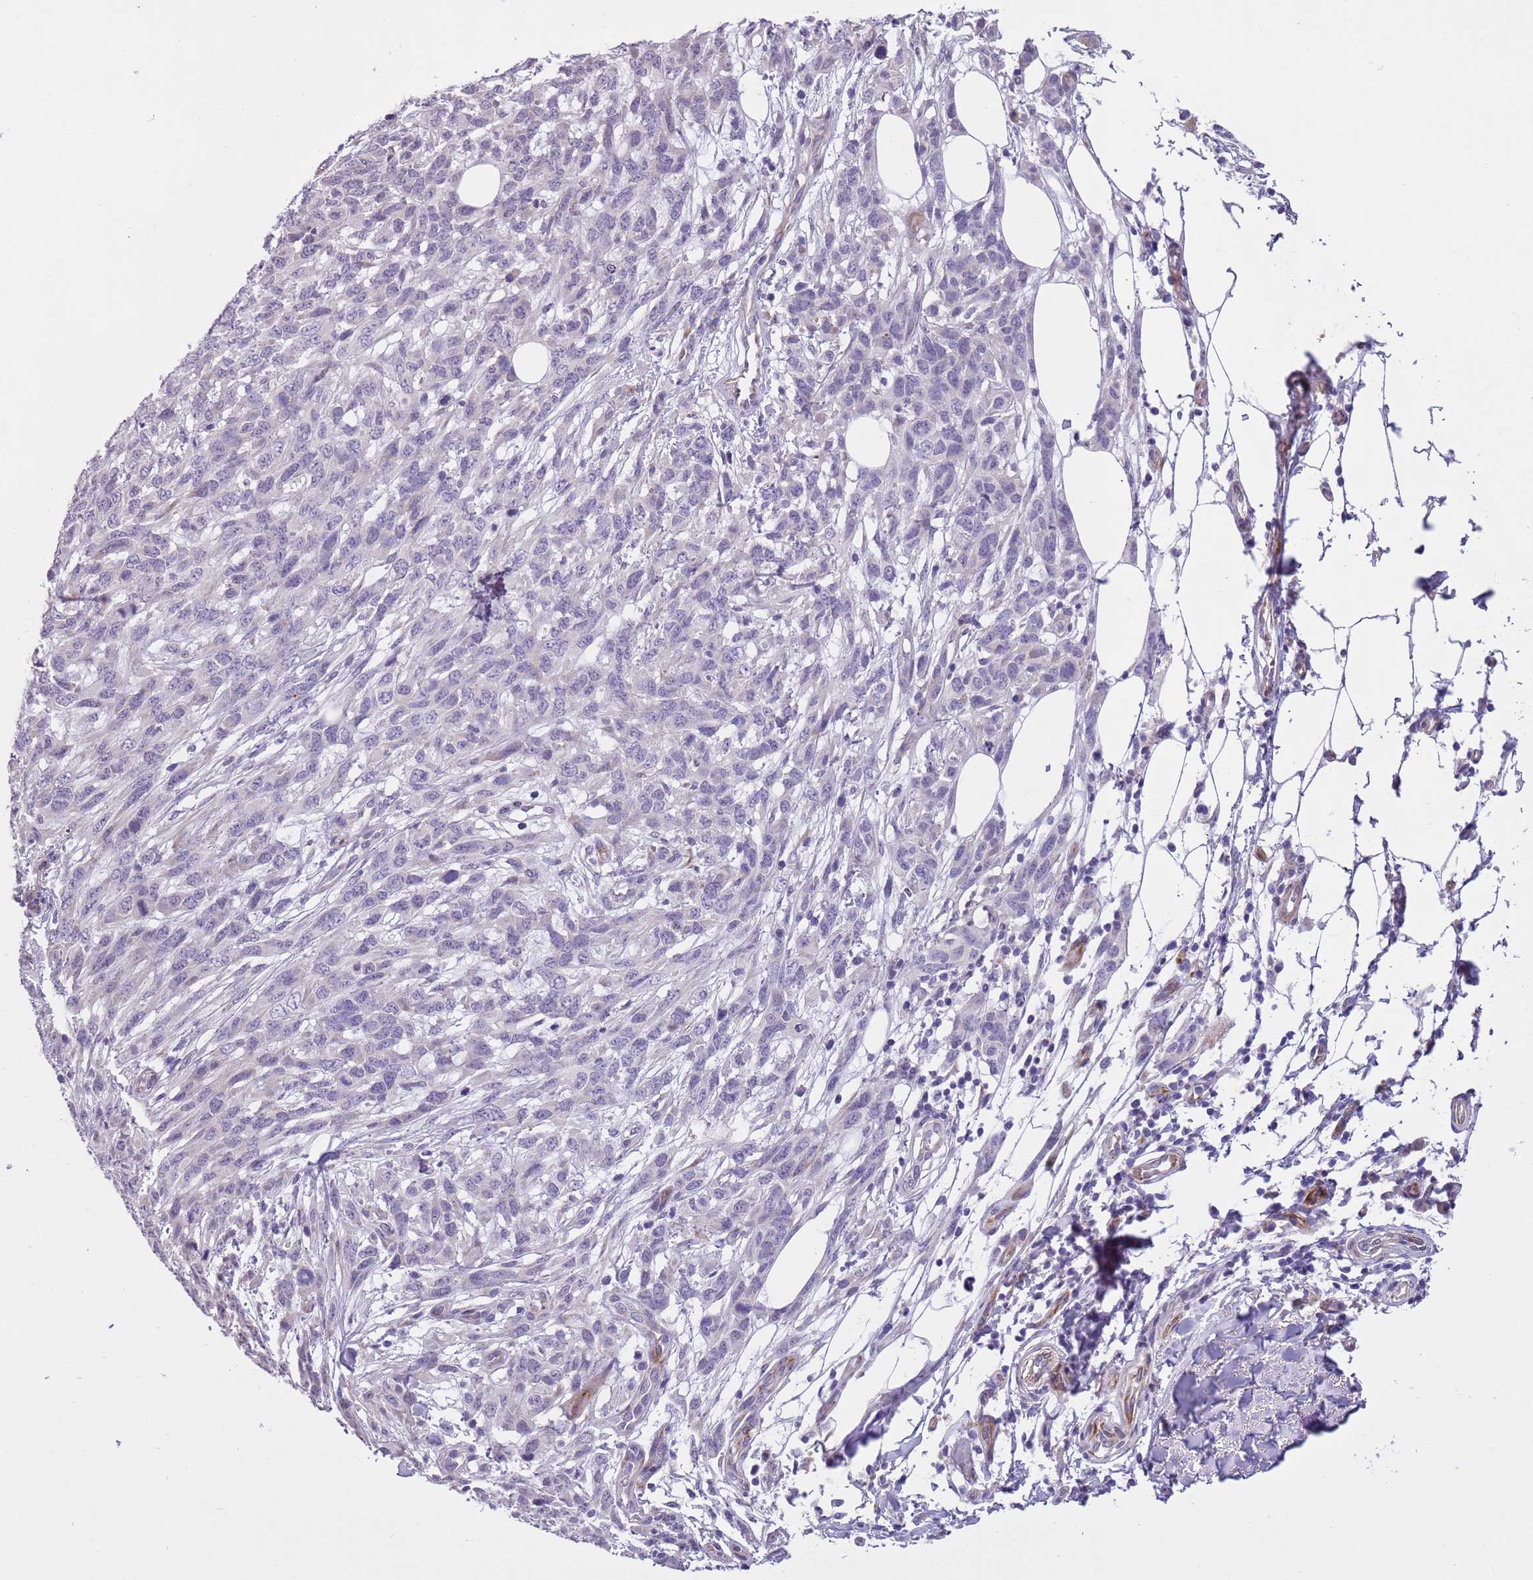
{"staining": {"intensity": "negative", "quantity": "none", "location": "none"}, "tissue": "melanoma", "cell_type": "Tumor cells", "image_type": "cancer", "snomed": [{"axis": "morphology", "description": "Normal morphology"}, {"axis": "morphology", "description": "Malignant melanoma, NOS"}, {"axis": "topography", "description": "Skin"}], "caption": "Tumor cells are negative for brown protein staining in melanoma. (DAB (3,3'-diaminobenzidine) immunohistochemistry with hematoxylin counter stain).", "gene": "MRPL32", "patient": {"sex": "female", "age": 72}}